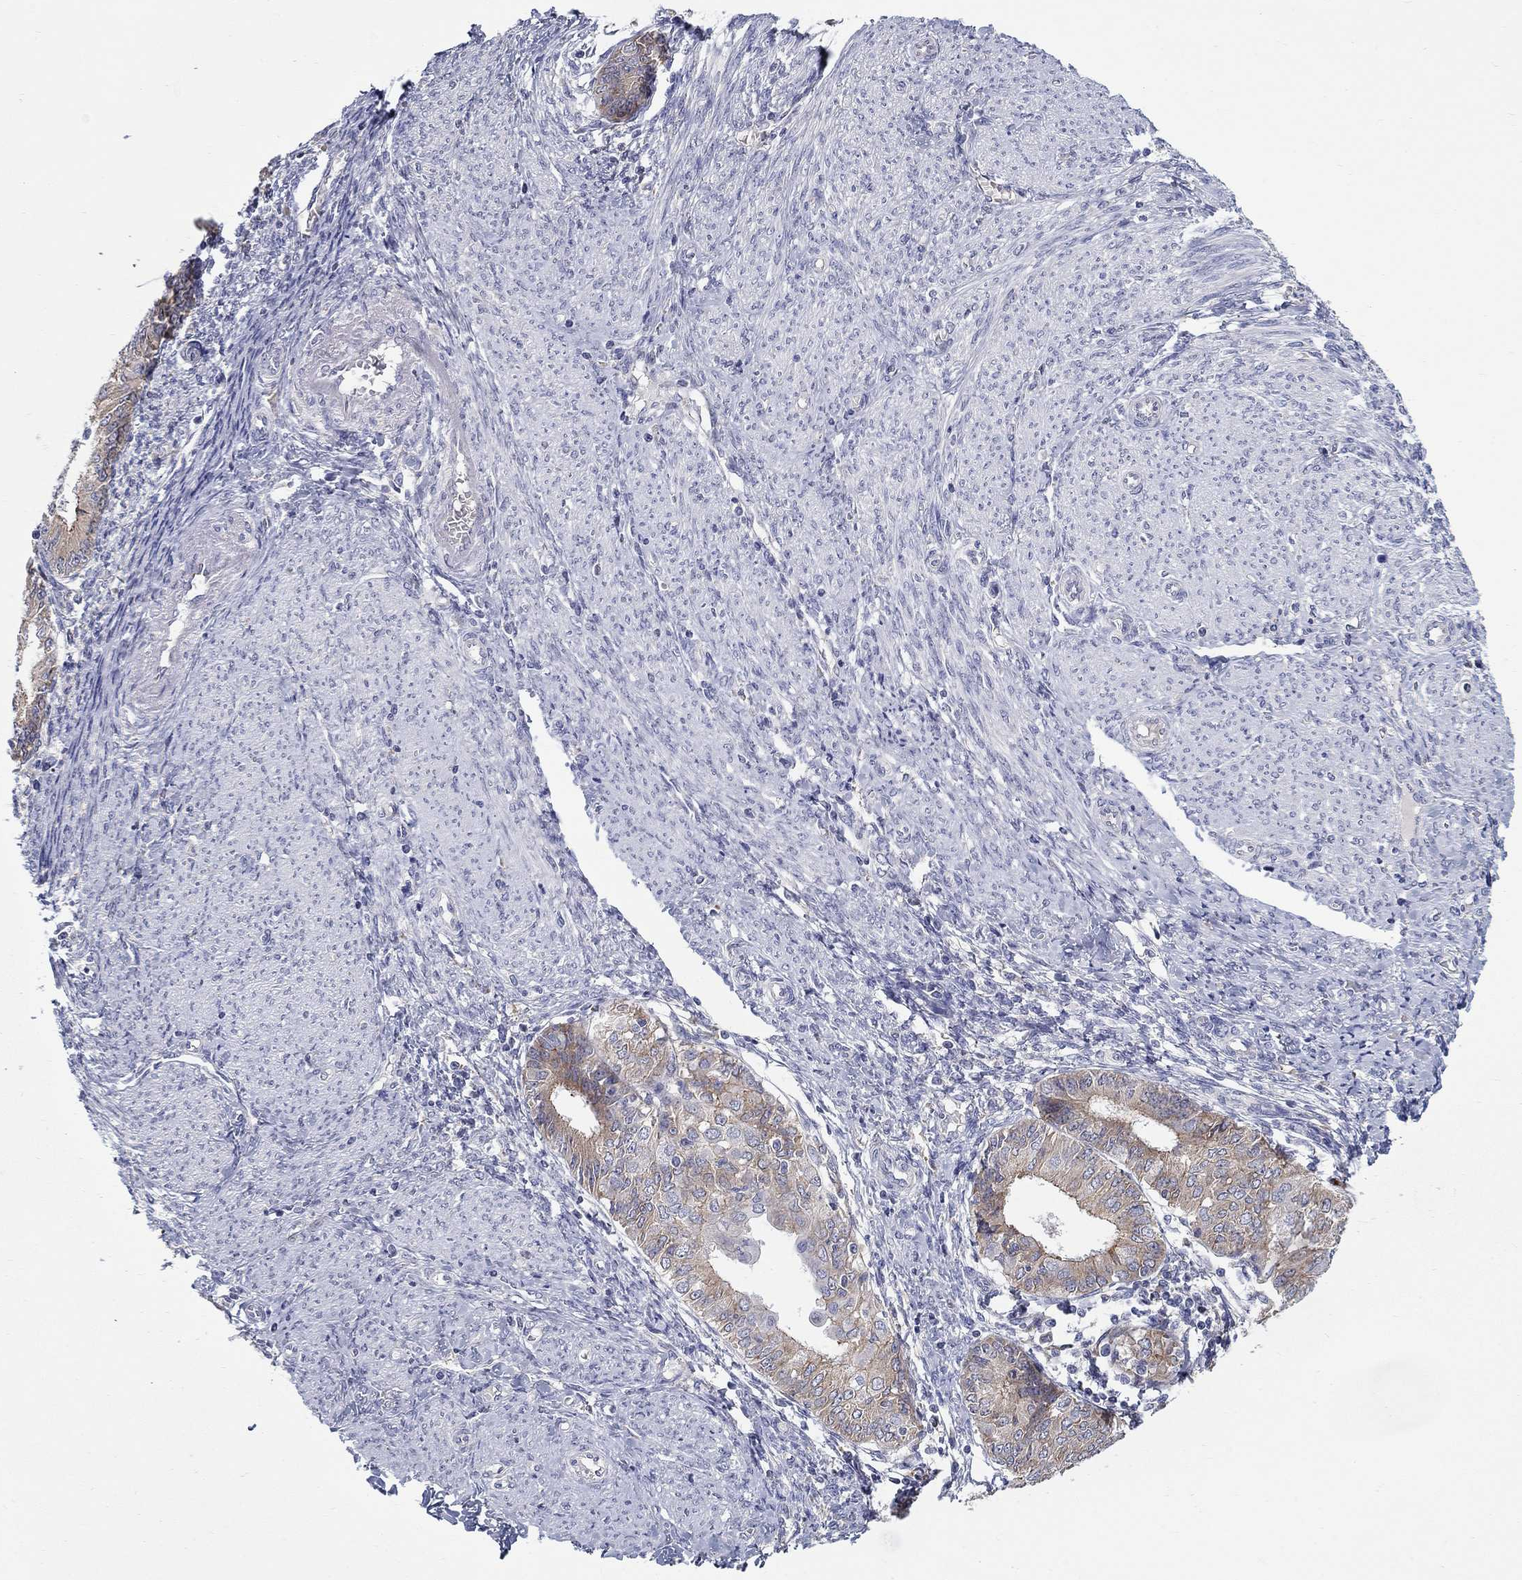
{"staining": {"intensity": "moderate", "quantity": "<25%", "location": "cytoplasmic/membranous"}, "tissue": "endometrial cancer", "cell_type": "Tumor cells", "image_type": "cancer", "snomed": [{"axis": "morphology", "description": "Adenocarcinoma, NOS"}, {"axis": "topography", "description": "Endometrium"}], "caption": "About <25% of tumor cells in endometrial adenocarcinoma reveal moderate cytoplasmic/membranous protein positivity as visualized by brown immunohistochemical staining.", "gene": "QRFPR", "patient": {"sex": "female", "age": 68}}